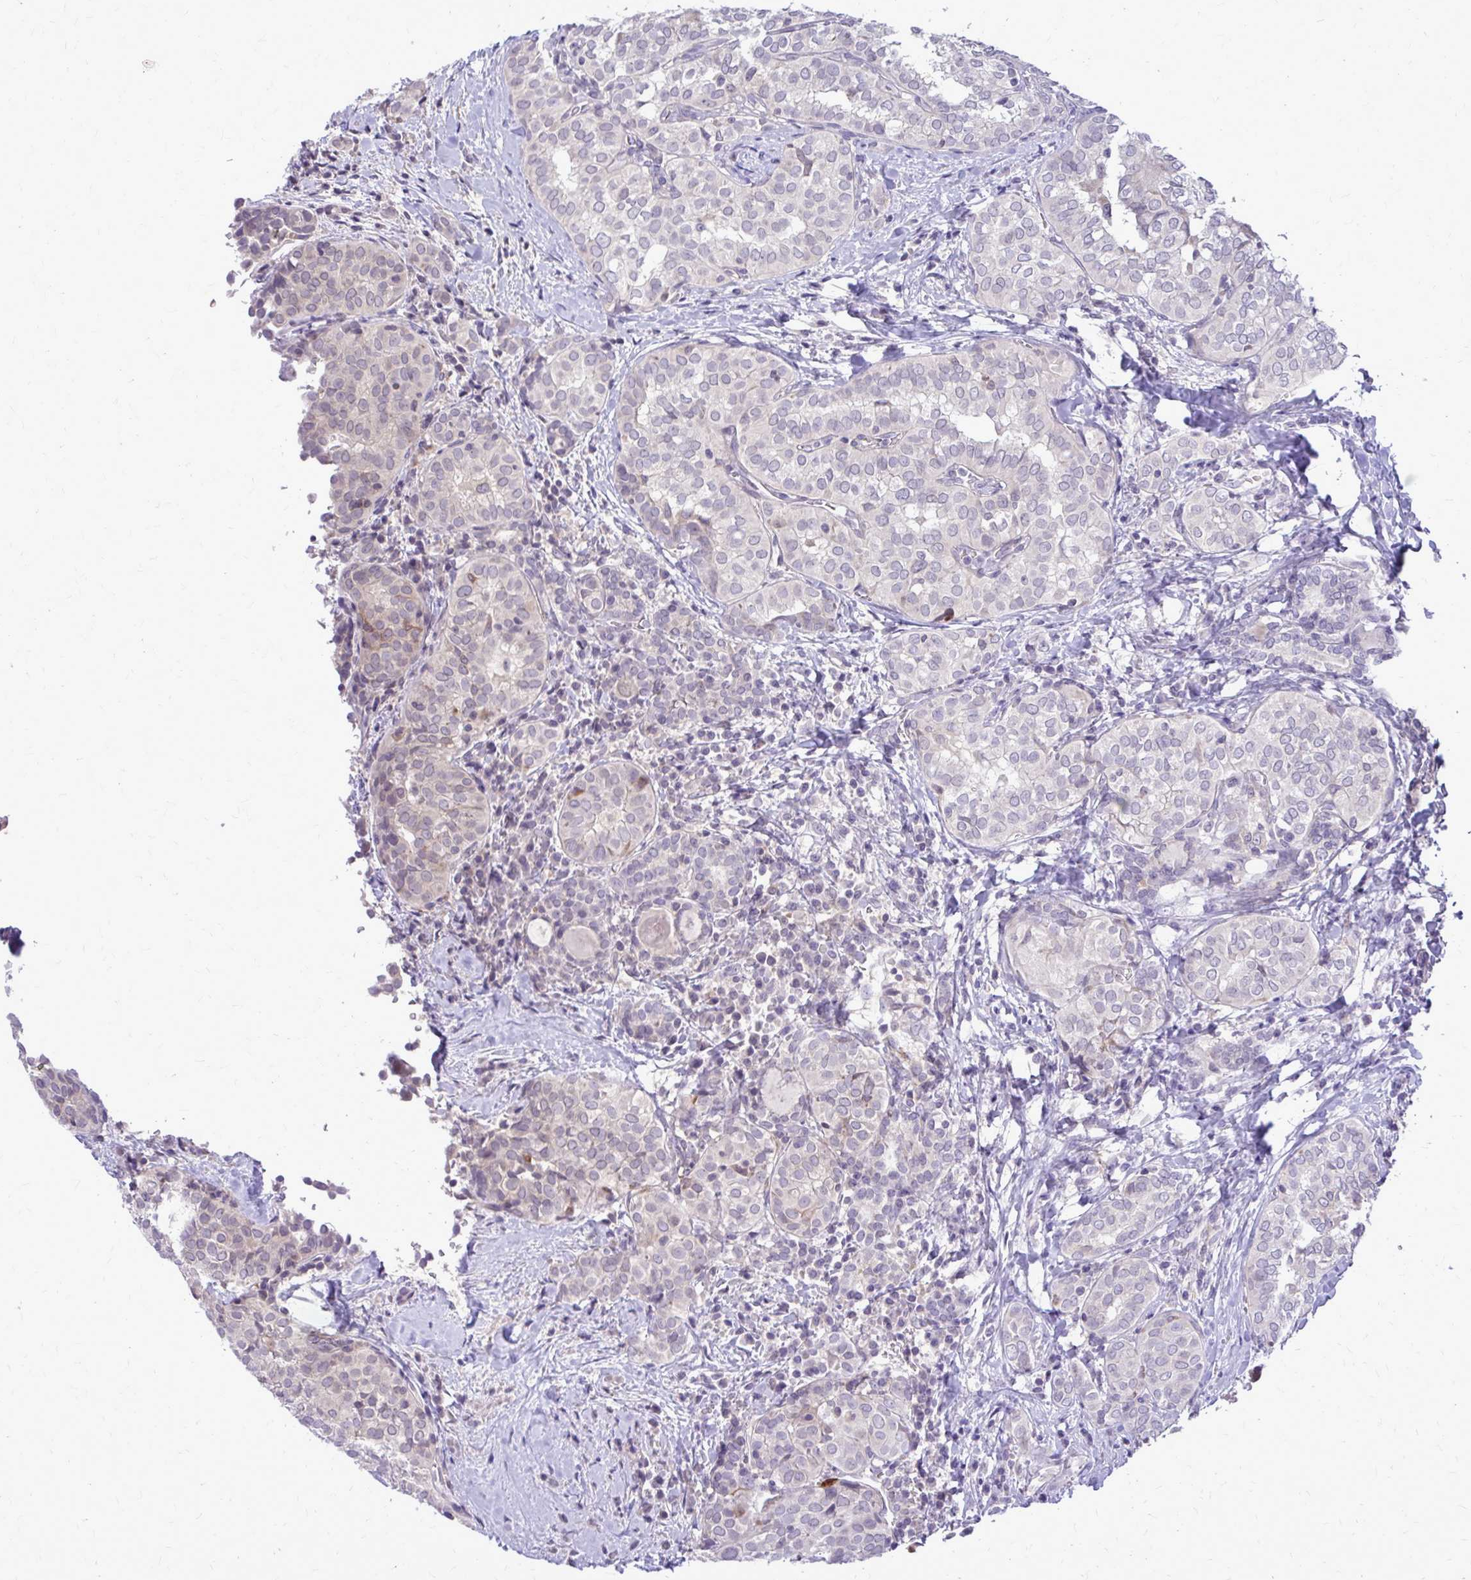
{"staining": {"intensity": "negative", "quantity": "none", "location": "none"}, "tissue": "thyroid cancer", "cell_type": "Tumor cells", "image_type": "cancer", "snomed": [{"axis": "morphology", "description": "Papillary adenocarcinoma, NOS"}, {"axis": "topography", "description": "Thyroid gland"}], "caption": "IHC histopathology image of neoplastic tissue: human thyroid papillary adenocarcinoma stained with DAB displays no significant protein expression in tumor cells.", "gene": "DPY19L1", "patient": {"sex": "female", "age": 30}}